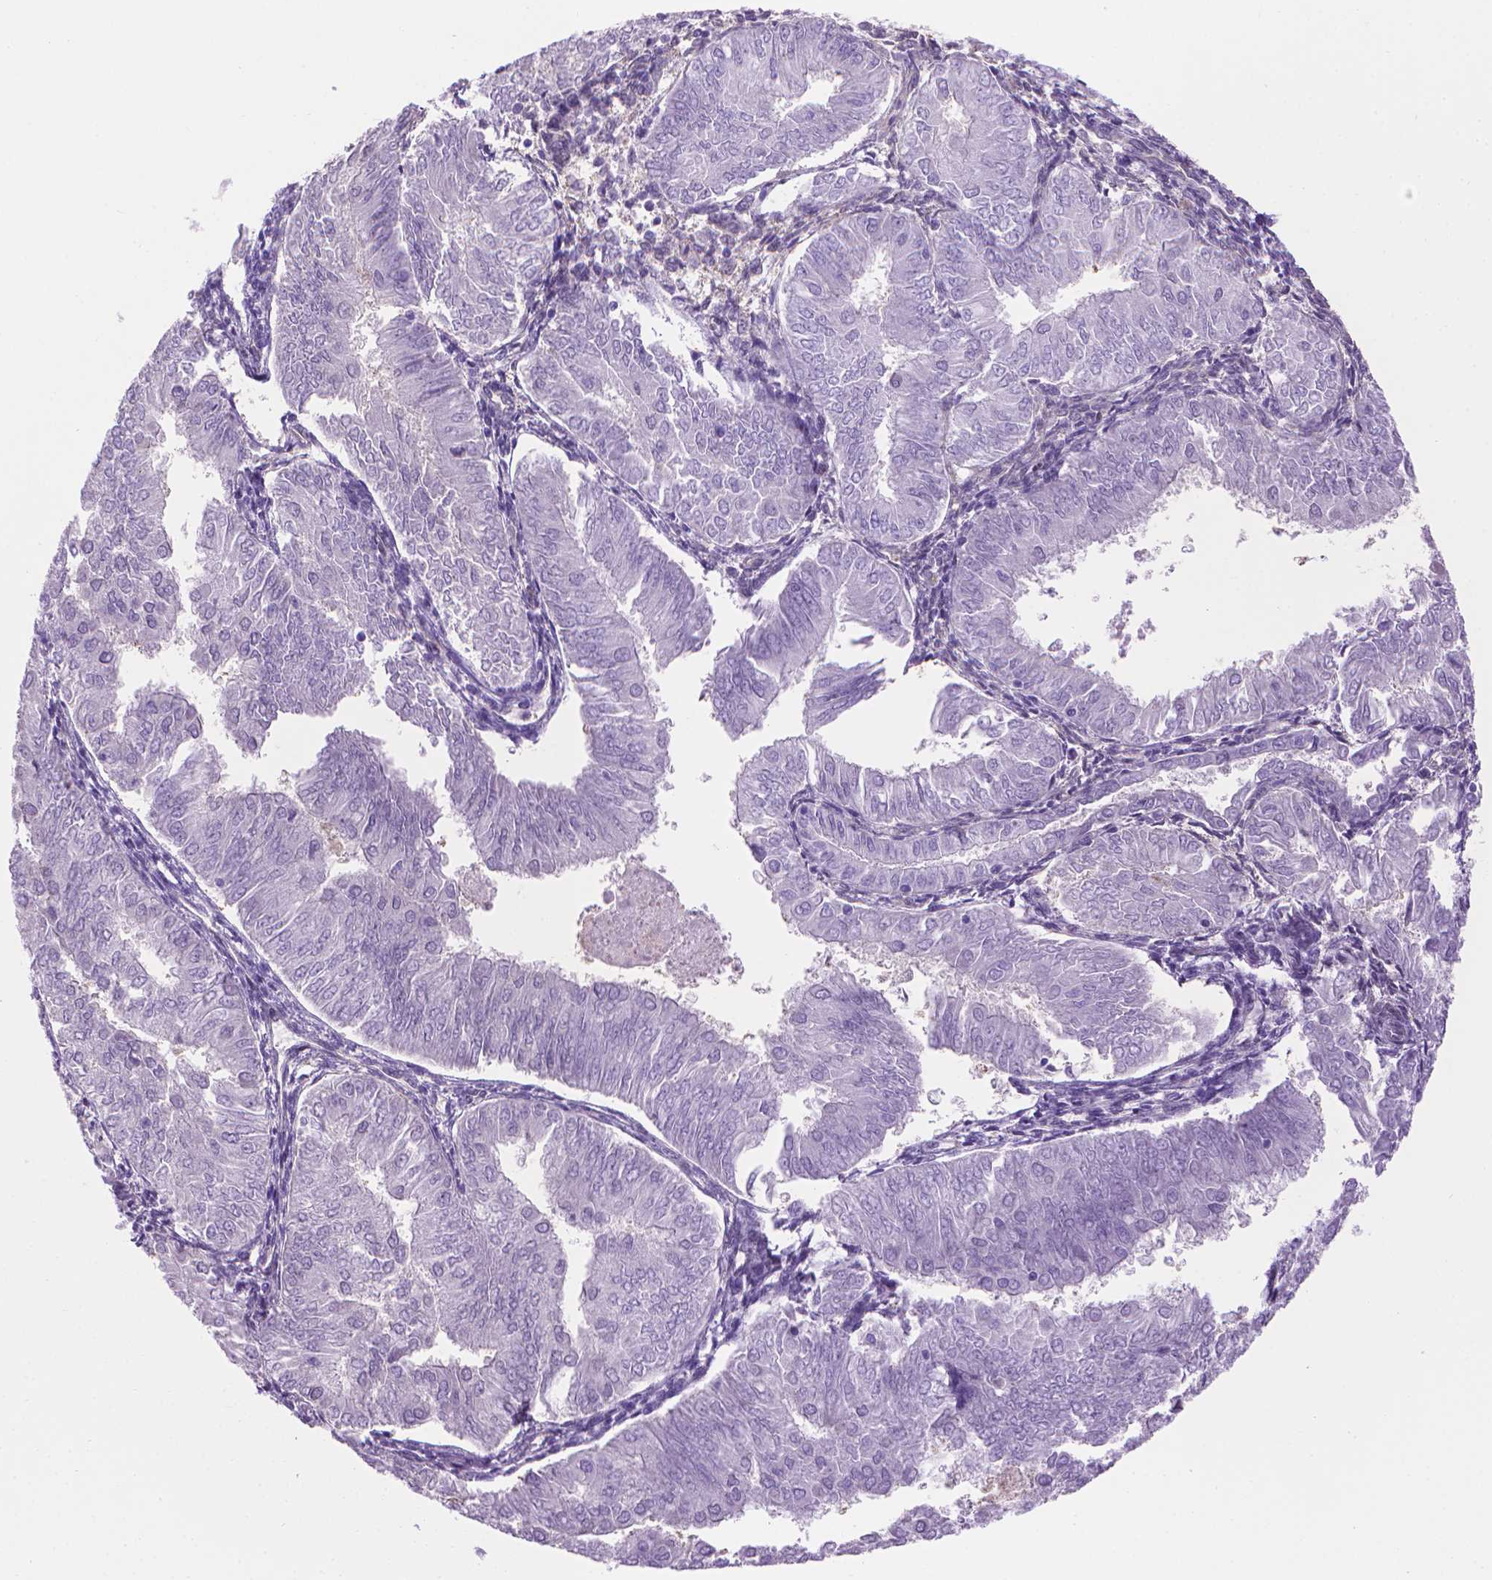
{"staining": {"intensity": "negative", "quantity": "none", "location": "none"}, "tissue": "endometrial cancer", "cell_type": "Tumor cells", "image_type": "cancer", "snomed": [{"axis": "morphology", "description": "Adenocarcinoma, NOS"}, {"axis": "topography", "description": "Endometrium"}], "caption": "Adenocarcinoma (endometrial) stained for a protein using immunohistochemistry reveals no staining tumor cells.", "gene": "CLIC4", "patient": {"sex": "female", "age": 53}}